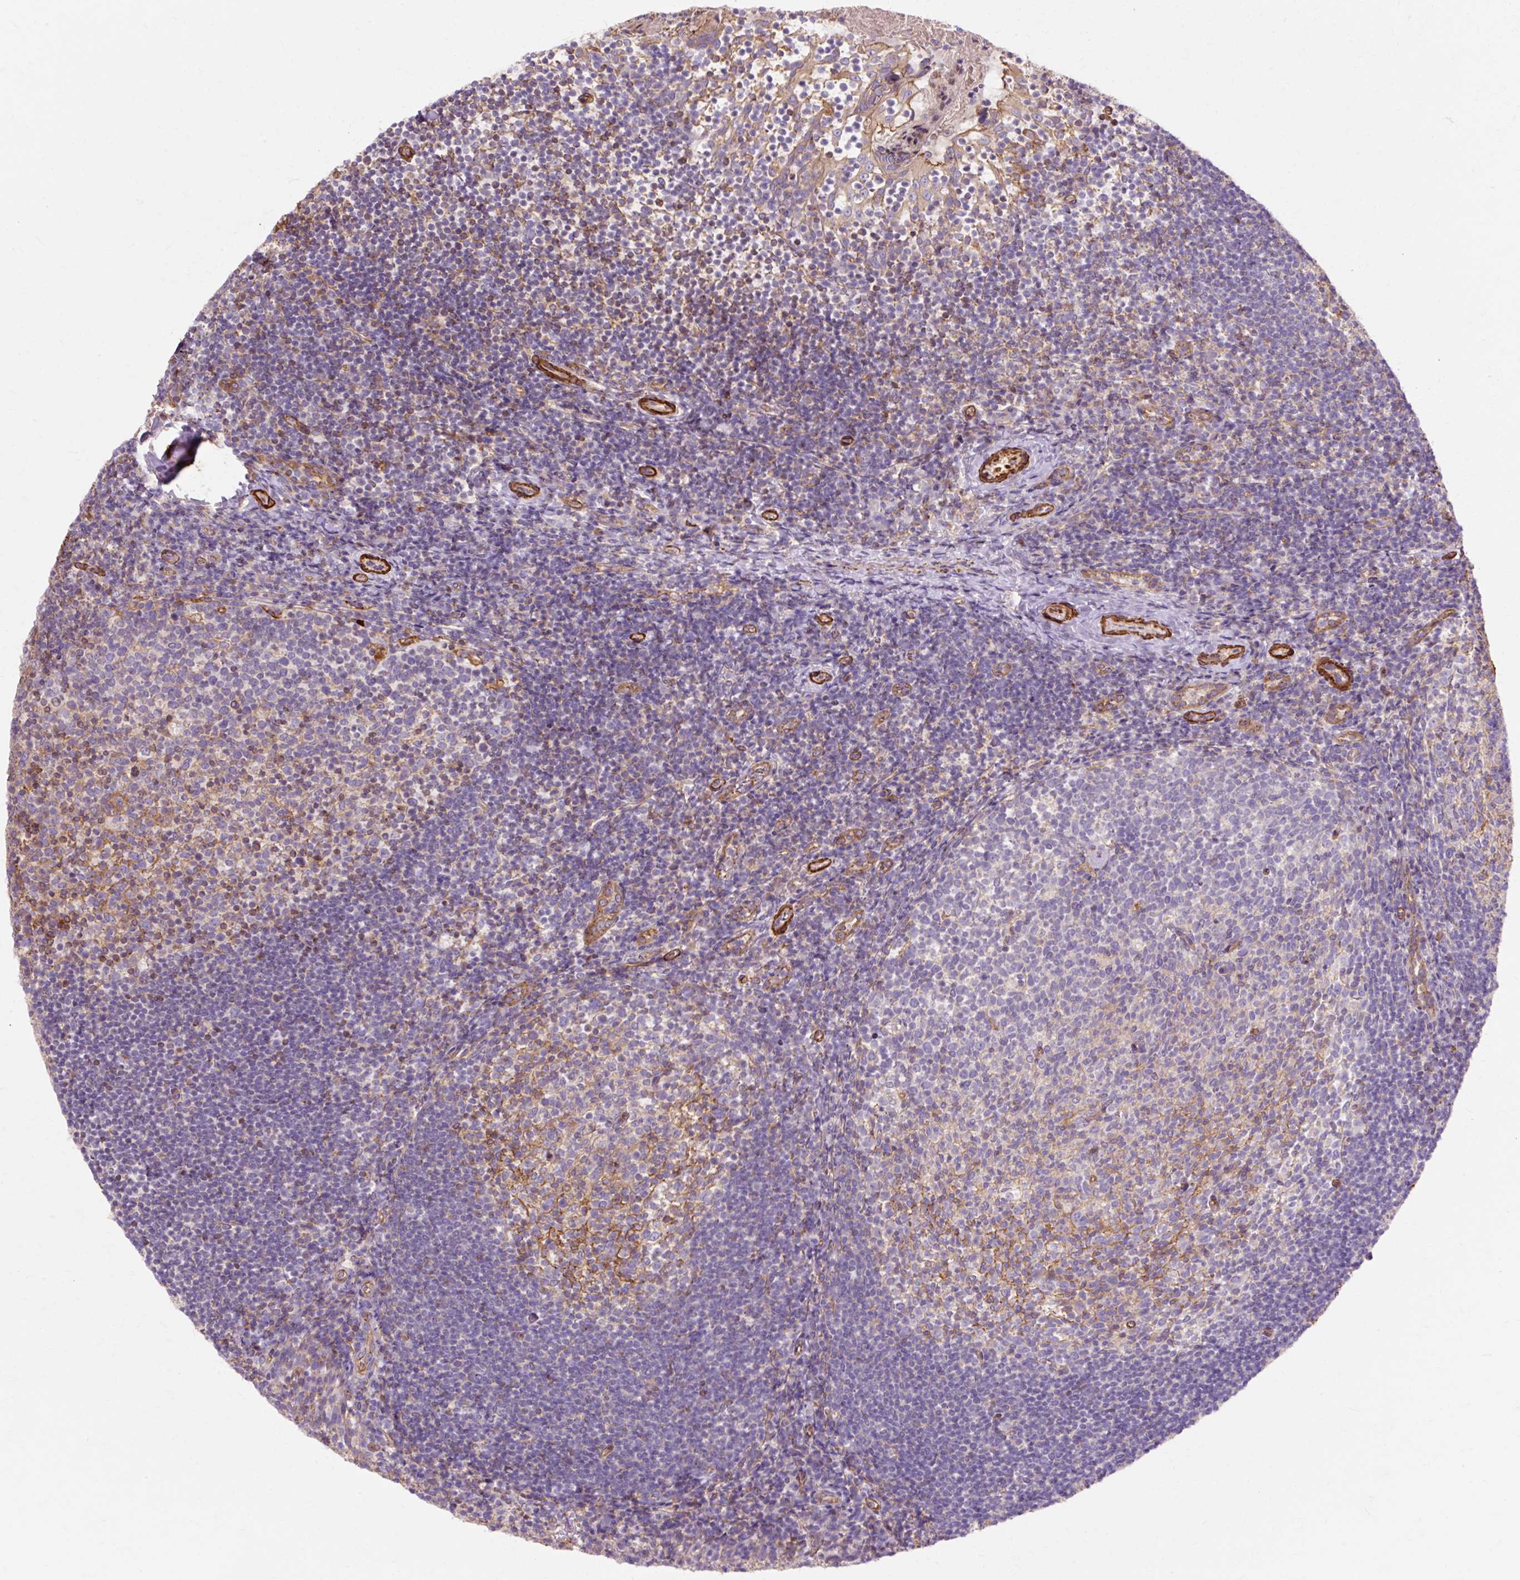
{"staining": {"intensity": "moderate", "quantity": "<25%", "location": "cytoplasmic/membranous"}, "tissue": "tonsil", "cell_type": "Germinal center cells", "image_type": "normal", "snomed": [{"axis": "morphology", "description": "Normal tissue, NOS"}, {"axis": "topography", "description": "Tonsil"}], "caption": "Immunohistochemical staining of unremarkable human tonsil demonstrates moderate cytoplasmic/membranous protein positivity in approximately <25% of germinal center cells.", "gene": "TBC1D2B", "patient": {"sex": "female", "age": 10}}